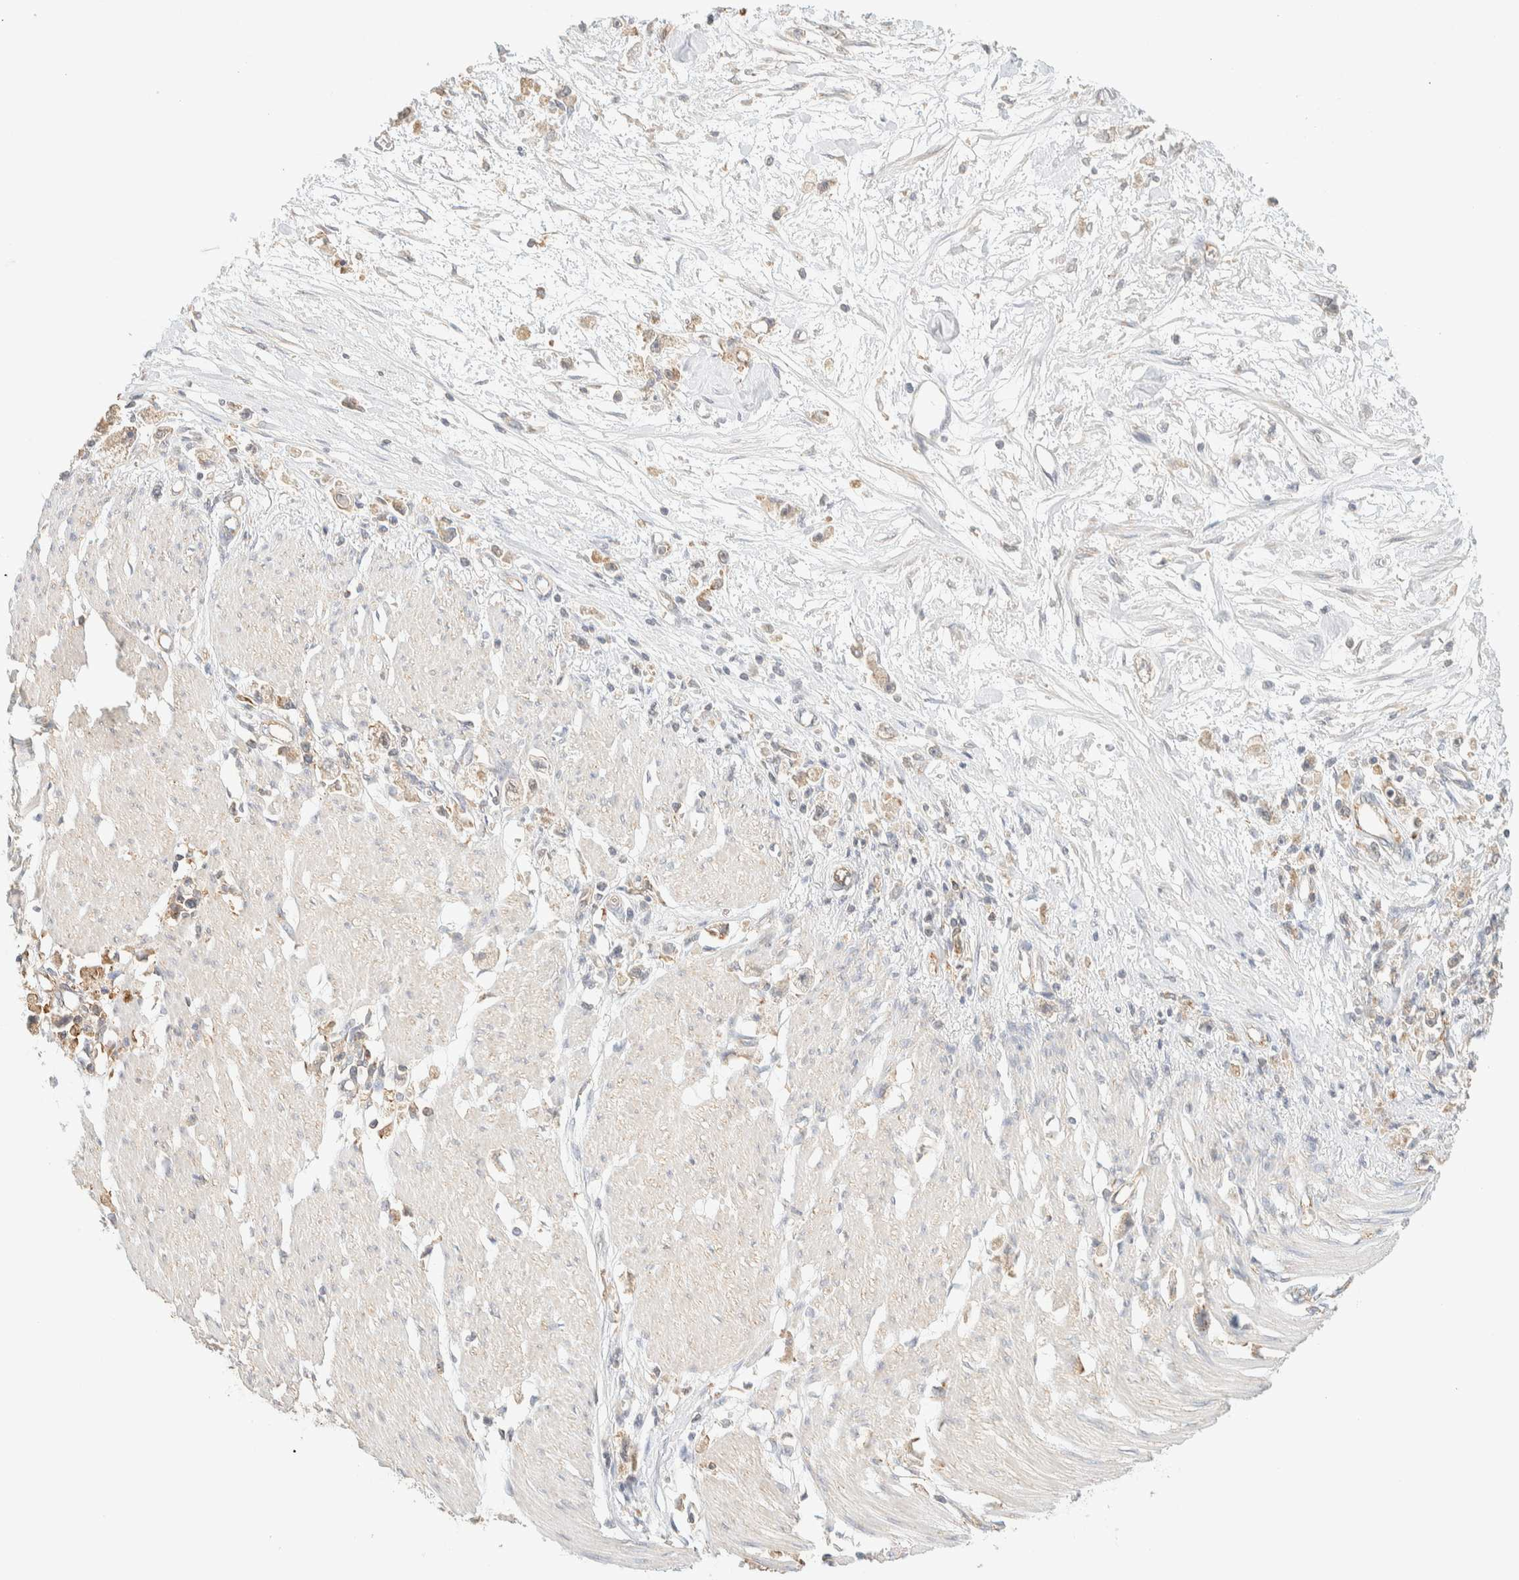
{"staining": {"intensity": "weak", "quantity": ">75%", "location": "cytoplasmic/membranous"}, "tissue": "stomach cancer", "cell_type": "Tumor cells", "image_type": "cancer", "snomed": [{"axis": "morphology", "description": "Adenocarcinoma, NOS"}, {"axis": "topography", "description": "Stomach"}], "caption": "An image showing weak cytoplasmic/membranous positivity in approximately >75% of tumor cells in stomach adenocarcinoma, as visualized by brown immunohistochemical staining.", "gene": "TBC1D8B", "patient": {"sex": "female", "age": 59}}